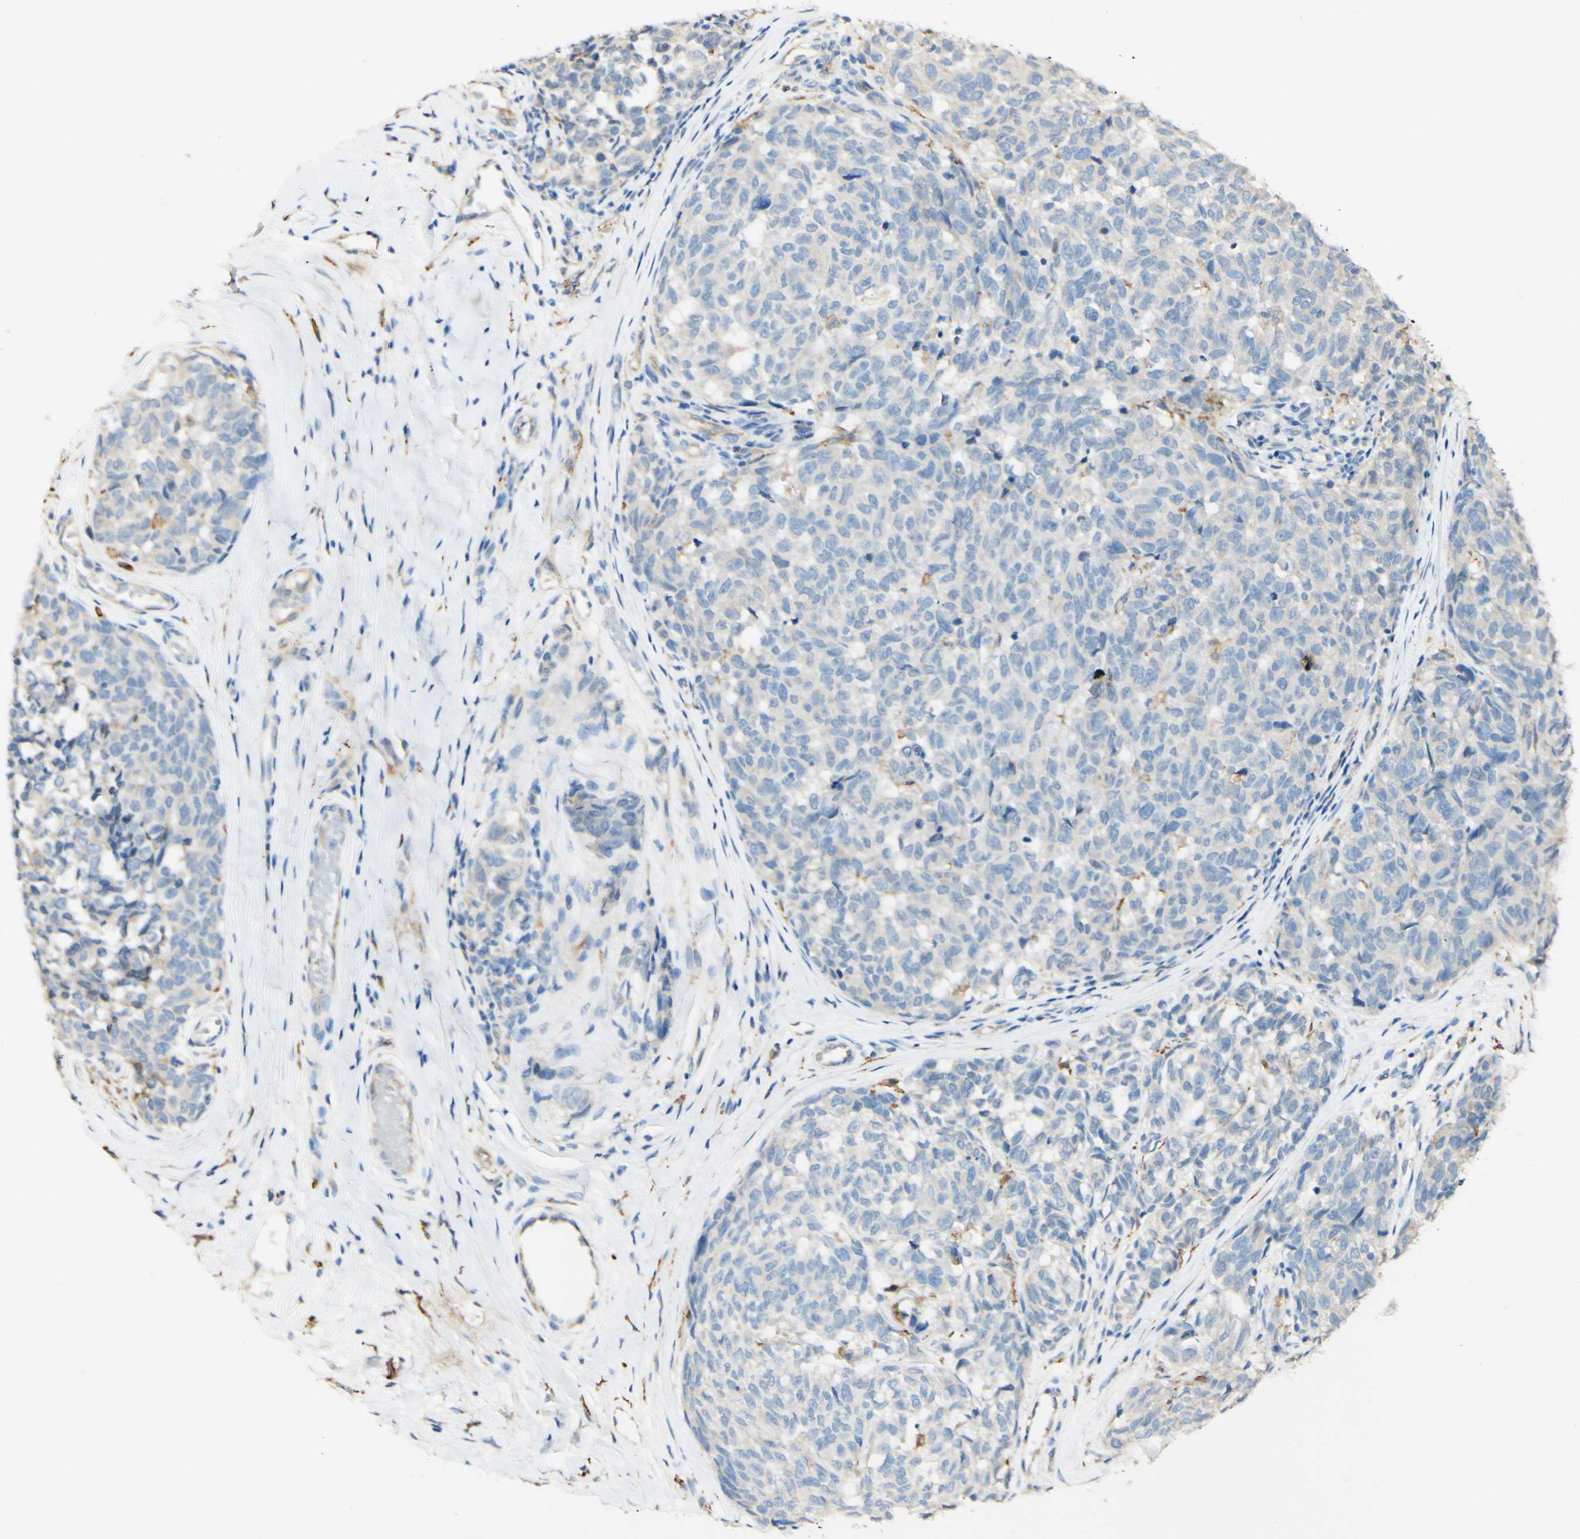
{"staining": {"intensity": "weak", "quantity": "<25%", "location": "cytoplasmic/membranous"}, "tissue": "melanoma", "cell_type": "Tumor cells", "image_type": "cancer", "snomed": [{"axis": "morphology", "description": "Malignant melanoma, NOS"}, {"axis": "topography", "description": "Skin"}], "caption": "Immunohistochemistry of malignant melanoma shows no staining in tumor cells. (DAB (3,3'-diaminobenzidine) IHC with hematoxylin counter stain).", "gene": "FCGRT", "patient": {"sex": "female", "age": 64}}